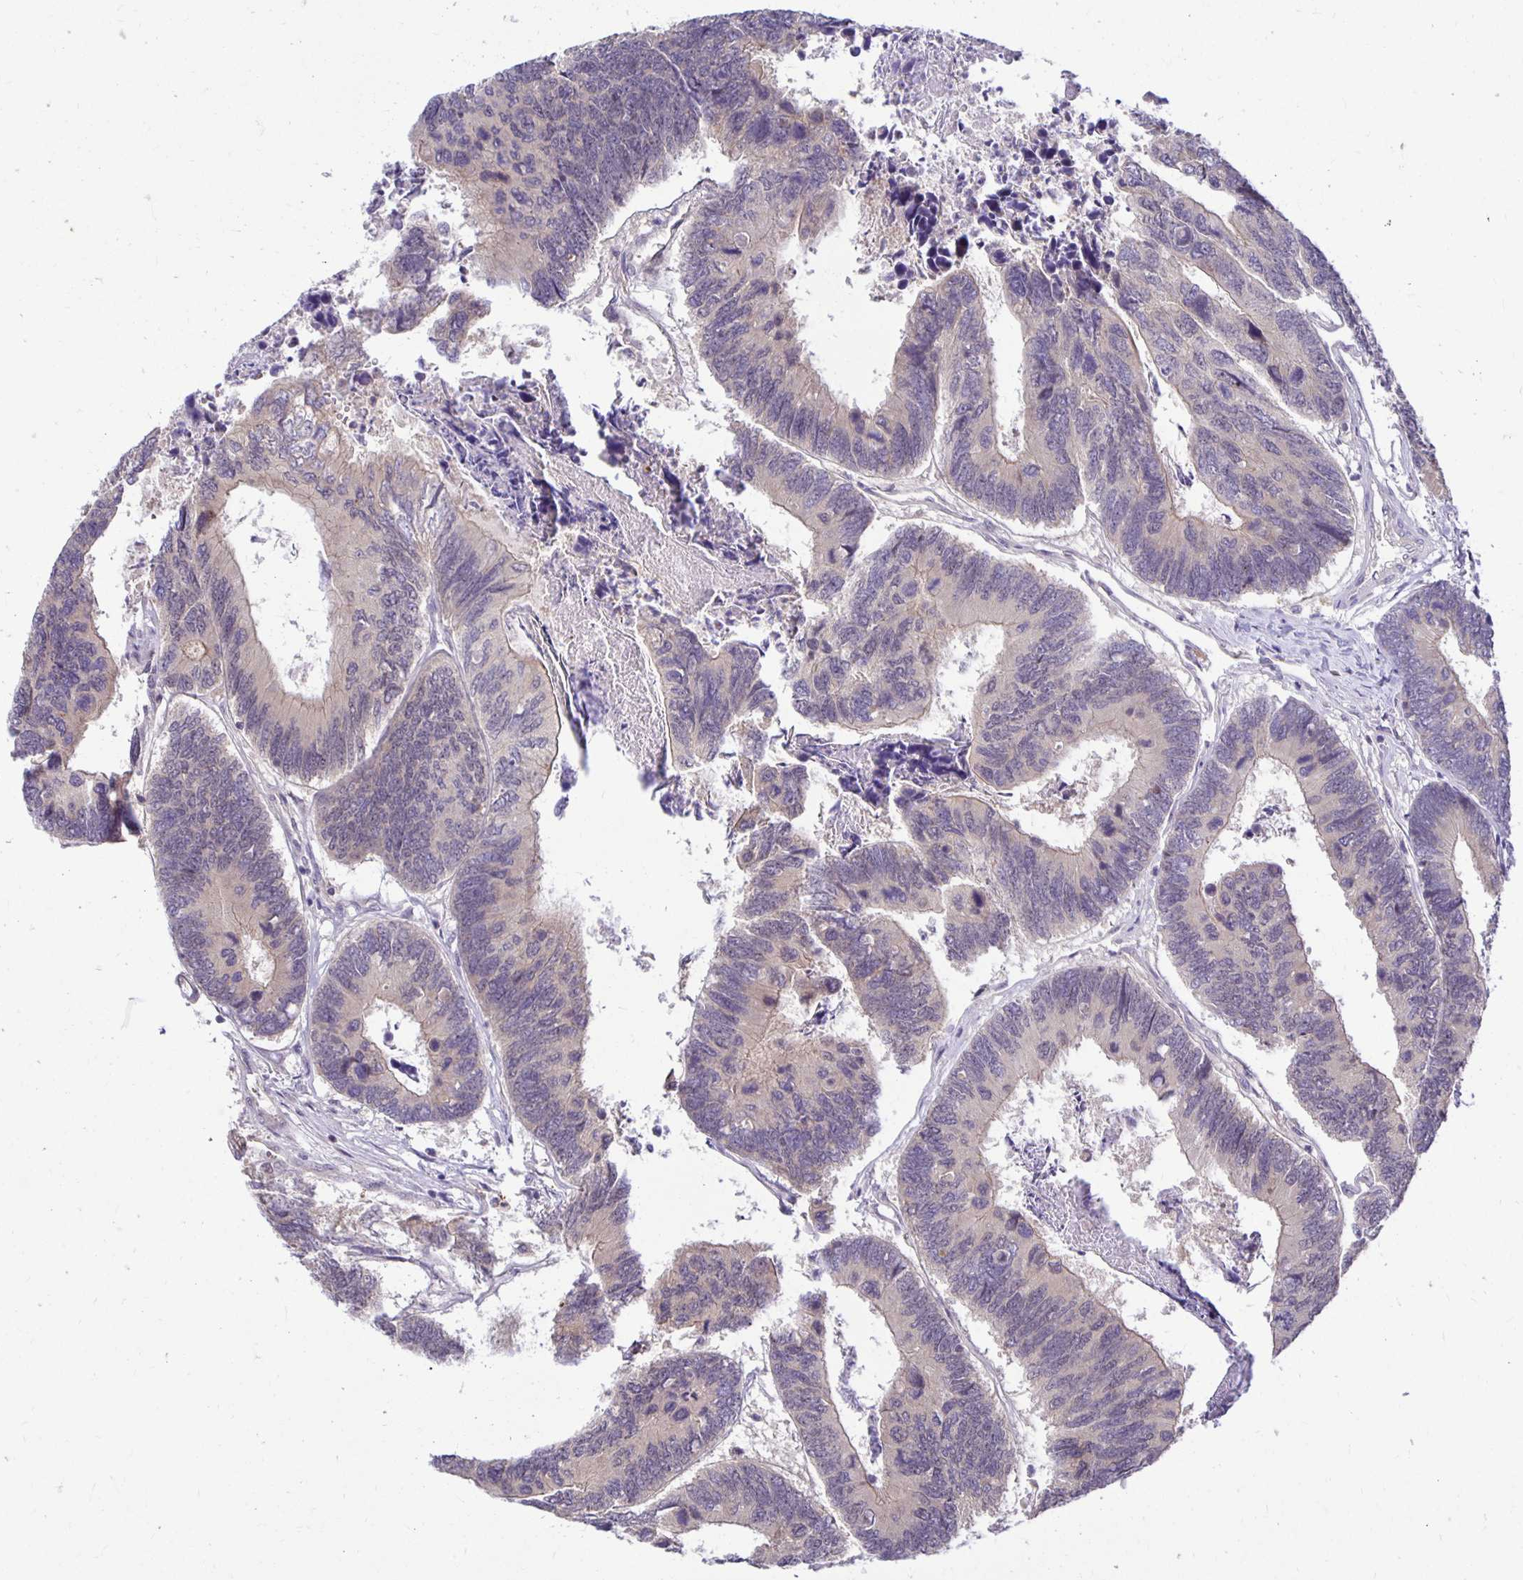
{"staining": {"intensity": "weak", "quantity": "<25%", "location": "cytoplasmic/membranous"}, "tissue": "colorectal cancer", "cell_type": "Tumor cells", "image_type": "cancer", "snomed": [{"axis": "morphology", "description": "Adenocarcinoma, NOS"}, {"axis": "topography", "description": "Colon"}], "caption": "Immunohistochemistry of human colorectal cancer (adenocarcinoma) demonstrates no staining in tumor cells.", "gene": "MIEN1", "patient": {"sex": "female", "age": 67}}